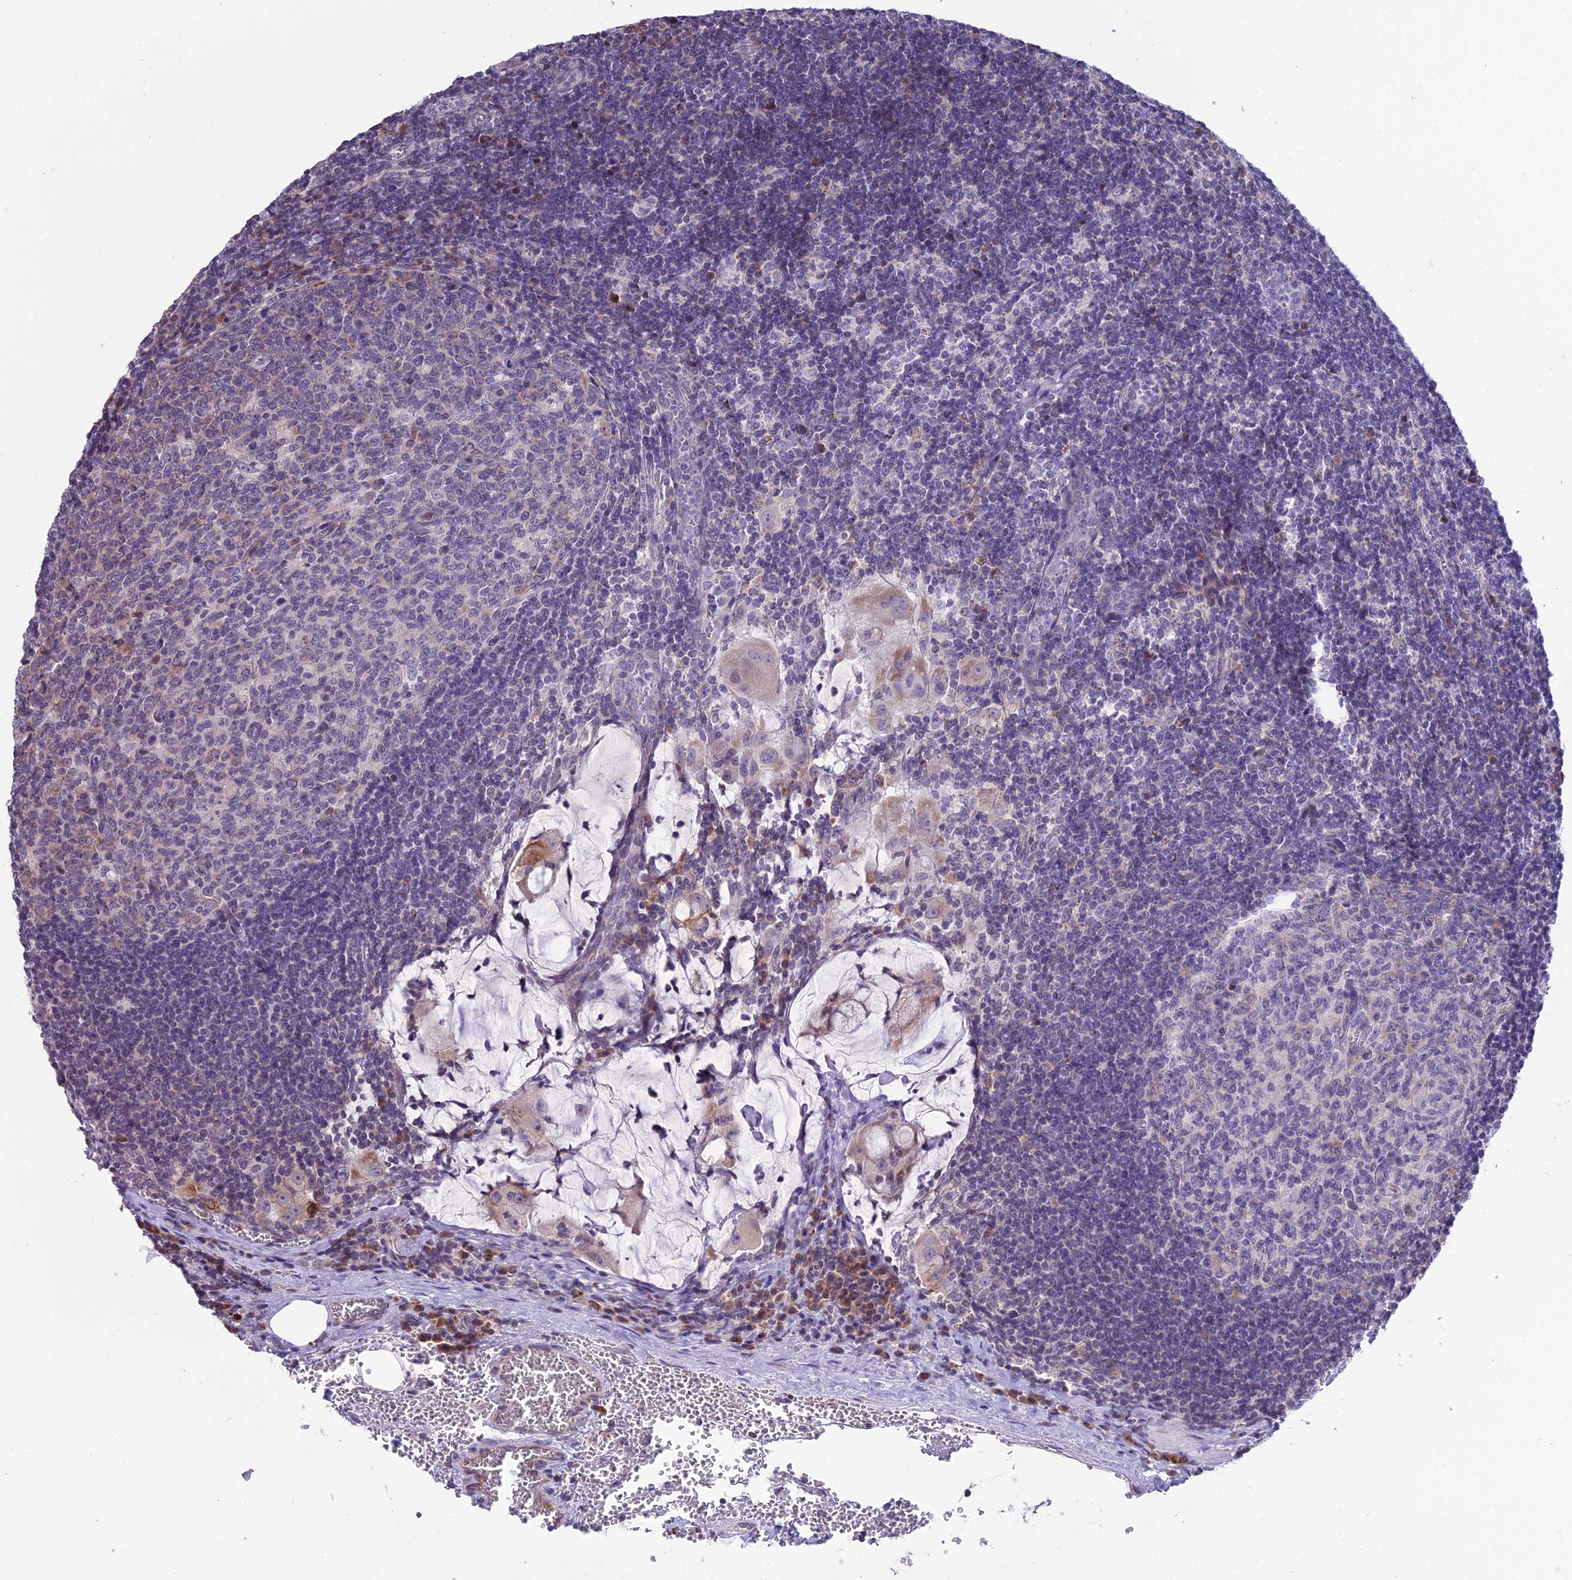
{"staining": {"intensity": "moderate", "quantity": "<25%", "location": "cytoplasmic/membranous"}, "tissue": "lymph node", "cell_type": "Germinal center cells", "image_type": "normal", "snomed": [{"axis": "morphology", "description": "Normal tissue, NOS"}, {"axis": "topography", "description": "Lymph node"}], "caption": "A low amount of moderate cytoplasmic/membranous expression is identified in about <25% of germinal center cells in normal lymph node.", "gene": "RPS26", "patient": {"sex": "female", "age": 73}}